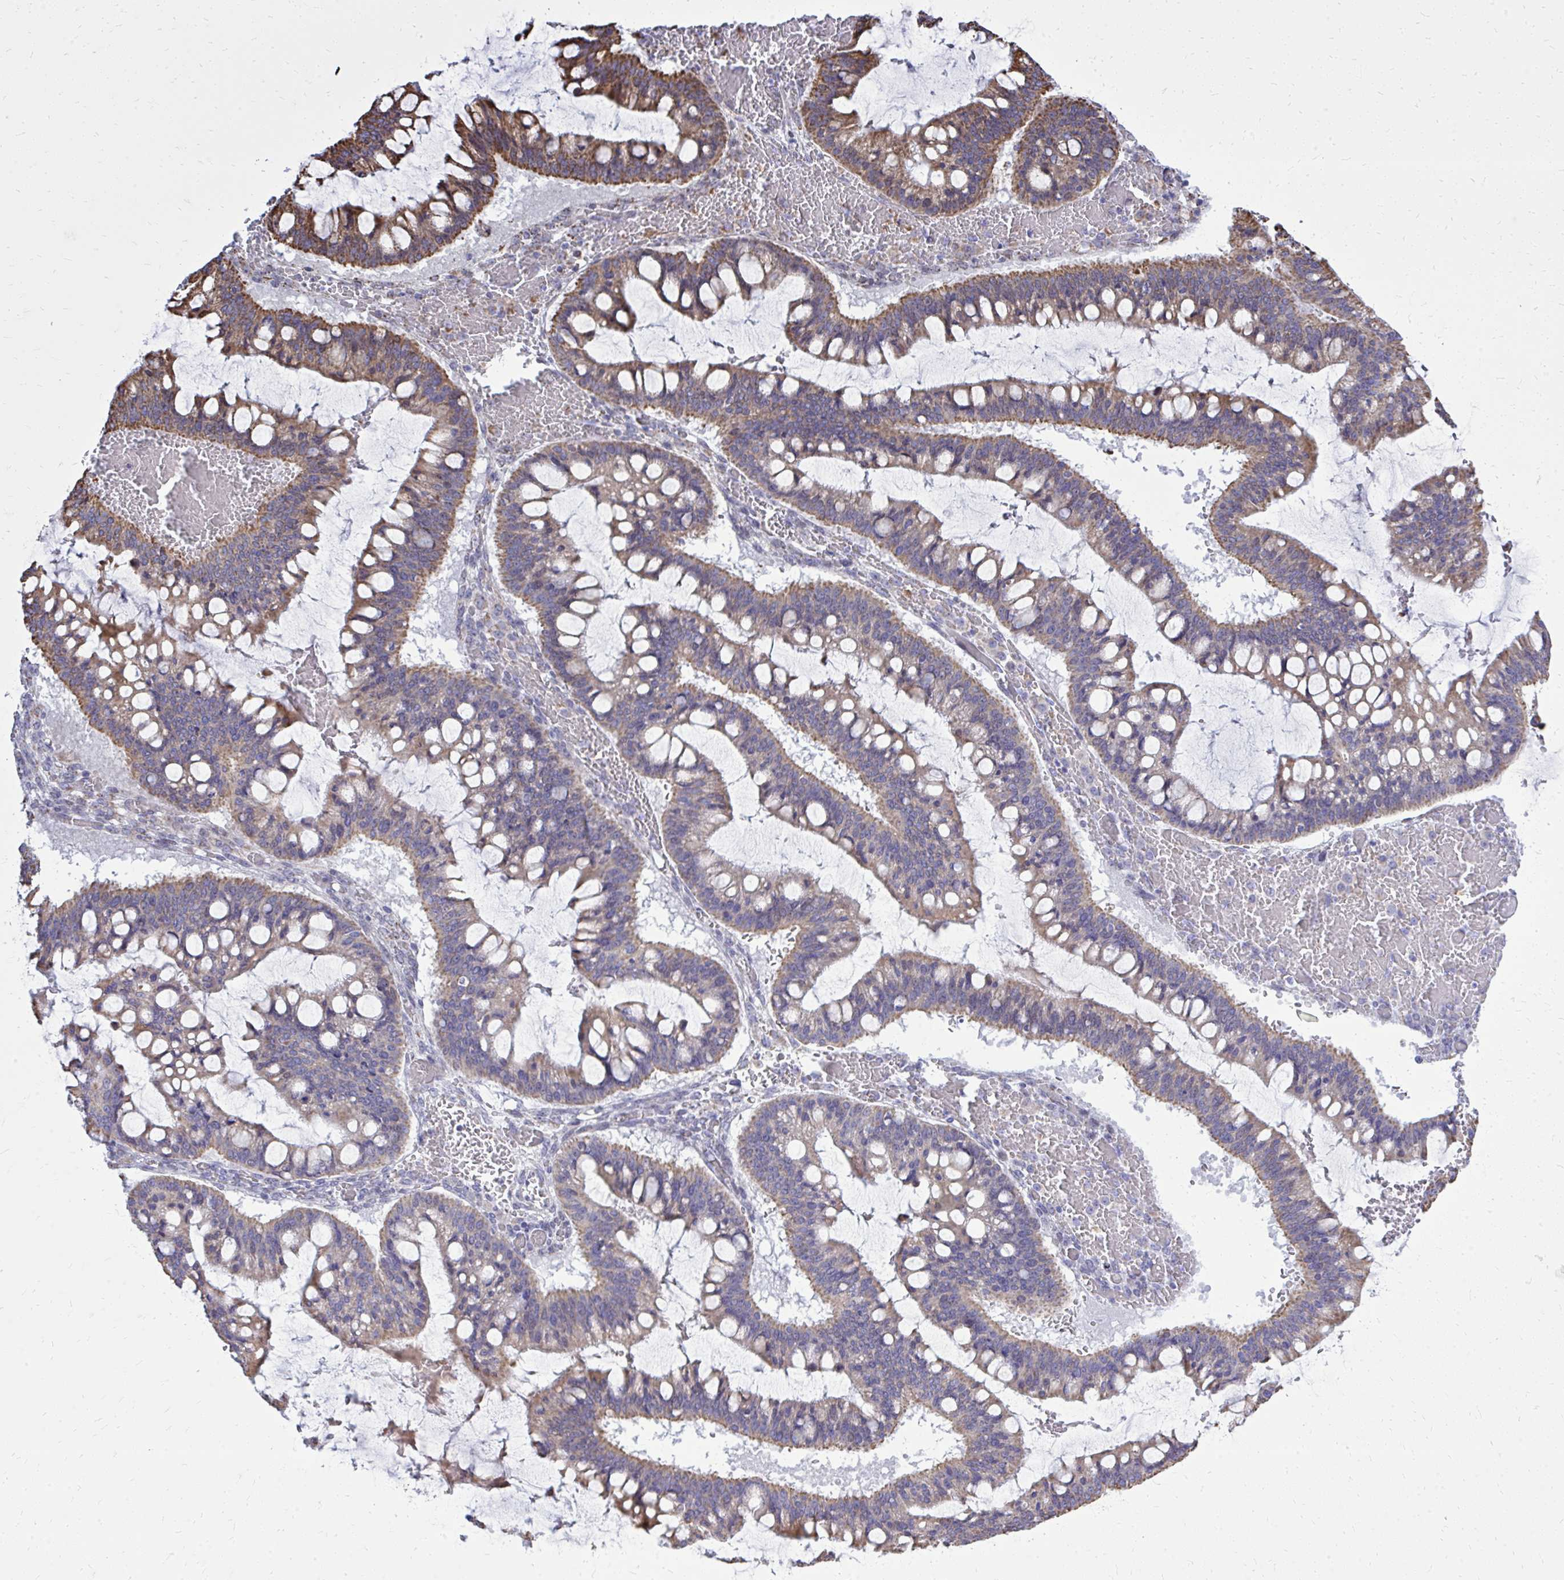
{"staining": {"intensity": "strong", "quantity": "25%-75%", "location": "cytoplasmic/membranous"}, "tissue": "ovarian cancer", "cell_type": "Tumor cells", "image_type": "cancer", "snomed": [{"axis": "morphology", "description": "Cystadenocarcinoma, mucinous, NOS"}, {"axis": "topography", "description": "Ovary"}], "caption": "This histopathology image exhibits ovarian mucinous cystadenocarcinoma stained with immunohistochemistry (IHC) to label a protein in brown. The cytoplasmic/membranous of tumor cells show strong positivity for the protein. Nuclei are counter-stained blue.", "gene": "ZNF362", "patient": {"sex": "female", "age": 73}}